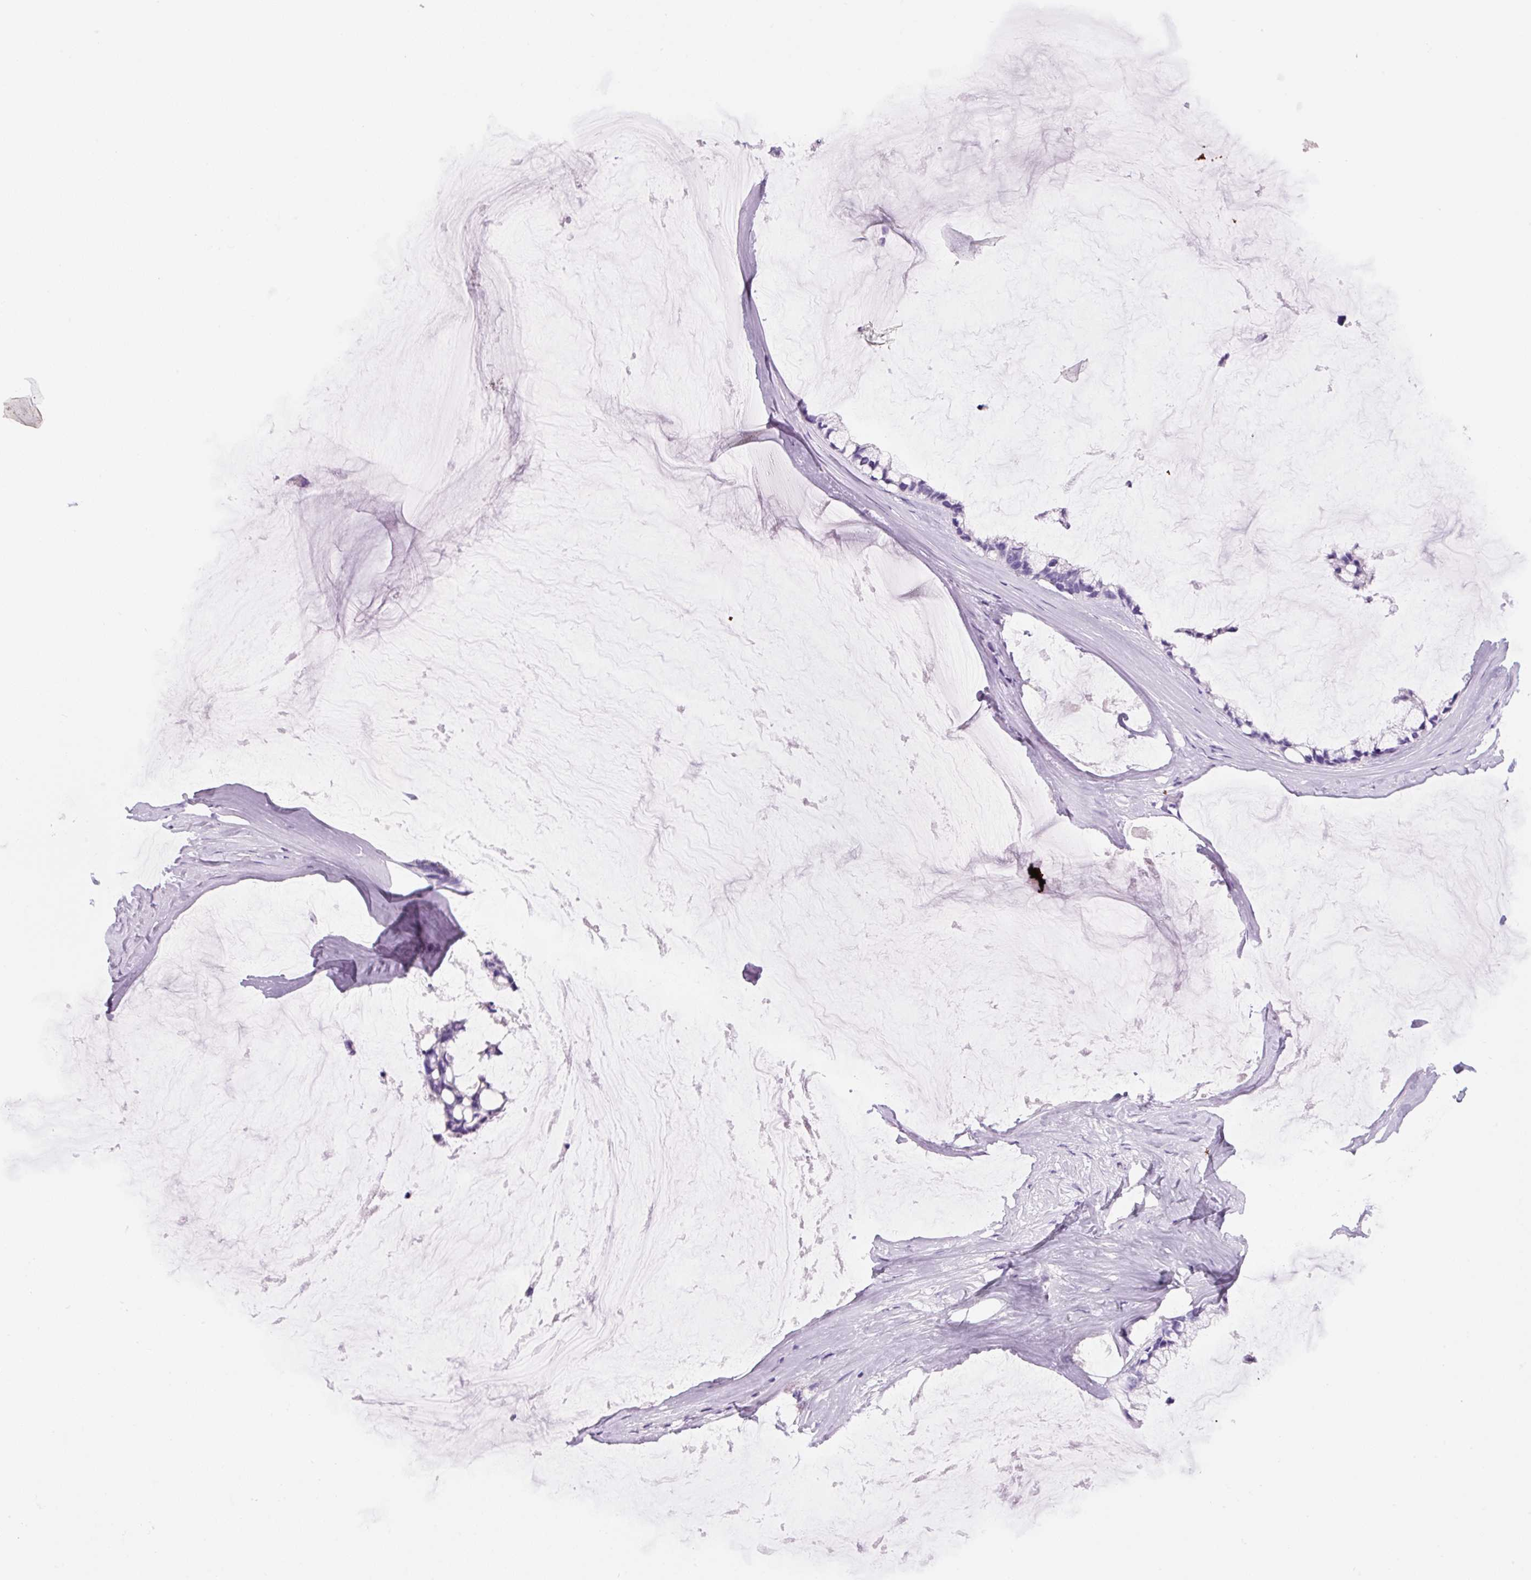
{"staining": {"intensity": "negative", "quantity": "none", "location": "none"}, "tissue": "ovarian cancer", "cell_type": "Tumor cells", "image_type": "cancer", "snomed": [{"axis": "morphology", "description": "Cystadenocarcinoma, mucinous, NOS"}, {"axis": "topography", "description": "Ovary"}], "caption": "A photomicrograph of ovarian cancer (mucinous cystadenocarcinoma) stained for a protein shows no brown staining in tumor cells. (DAB immunohistochemistry (IHC) with hematoxylin counter stain).", "gene": "PRRT1", "patient": {"sex": "female", "age": 39}}